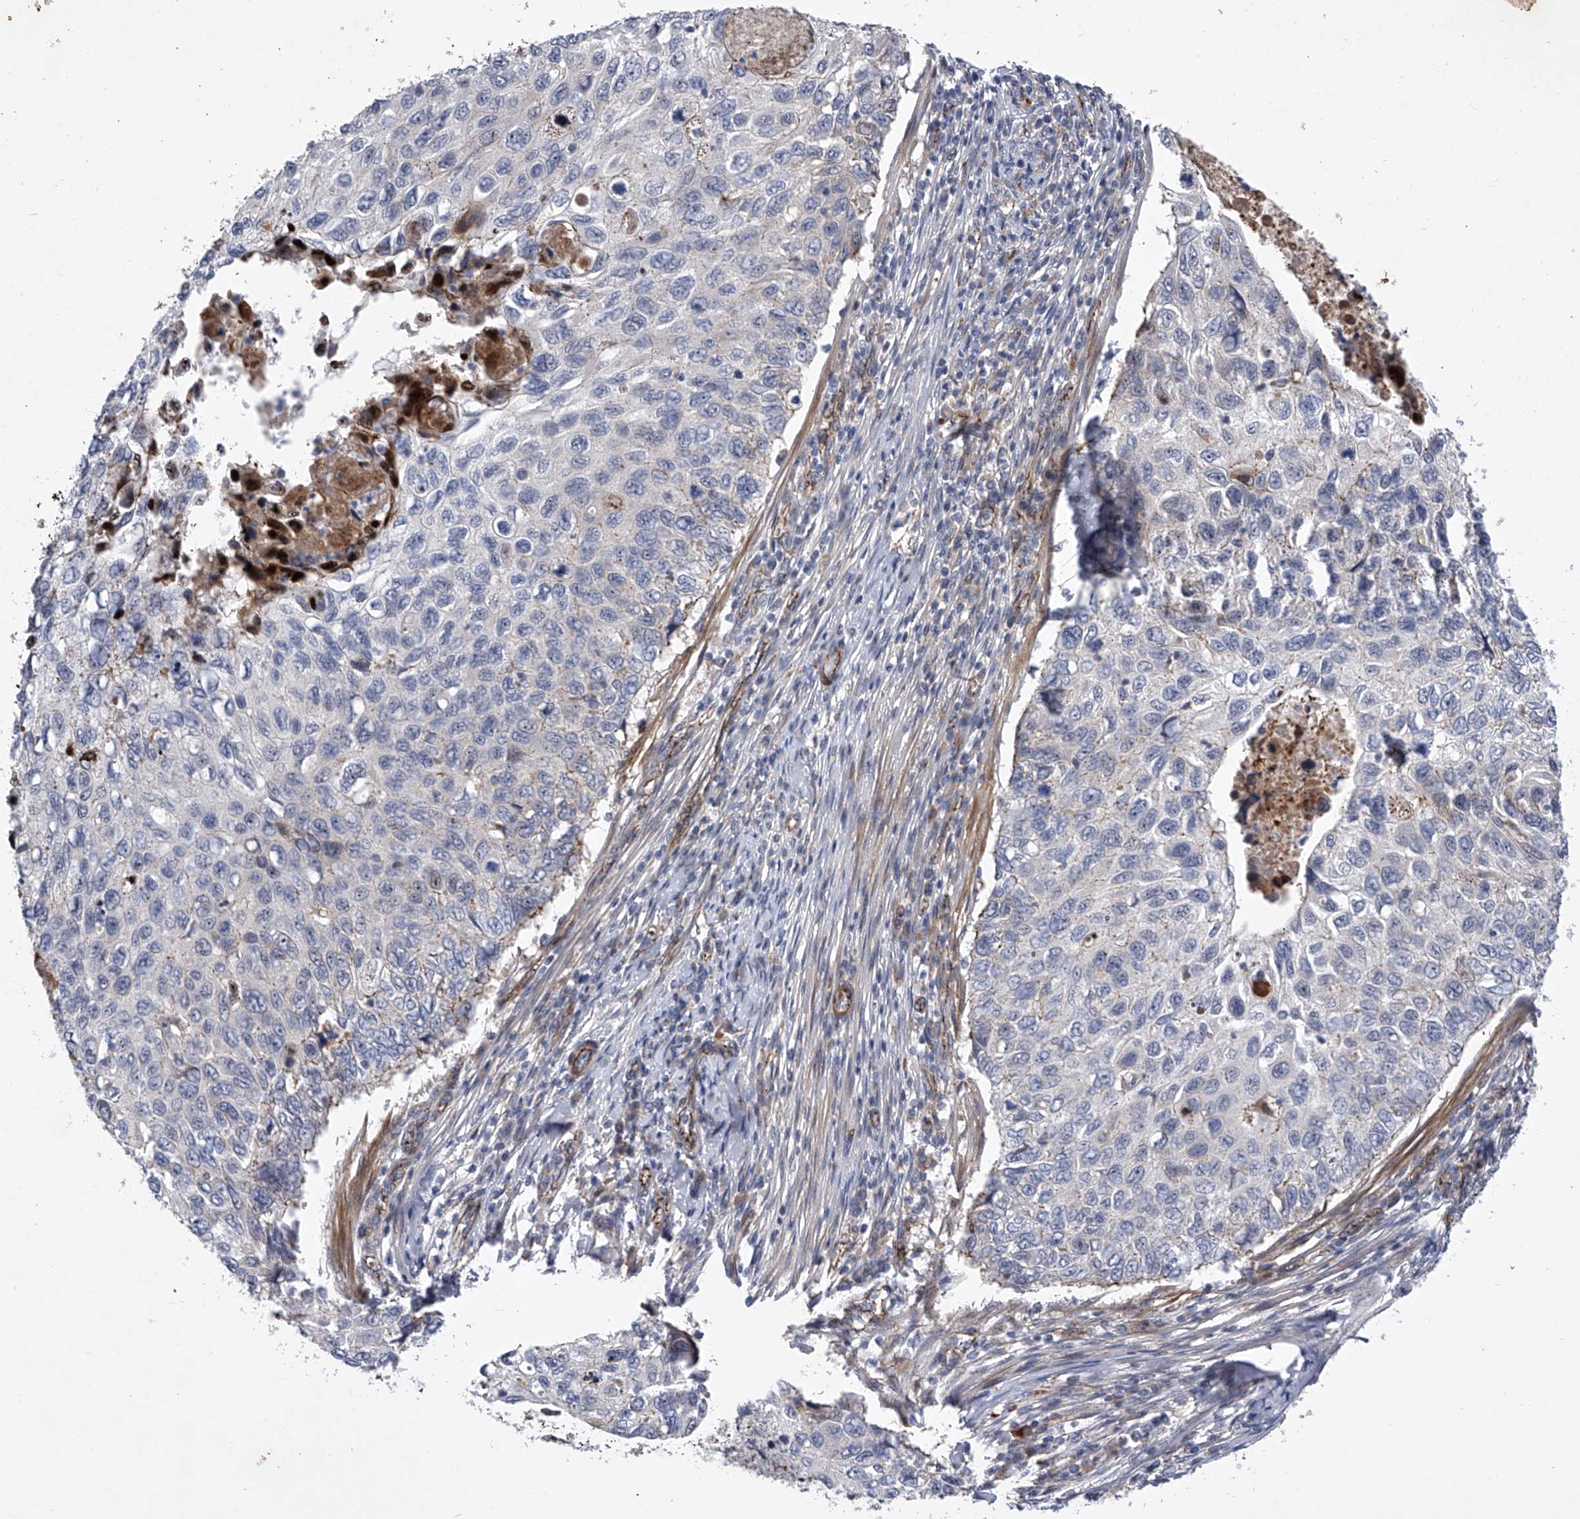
{"staining": {"intensity": "negative", "quantity": "none", "location": "none"}, "tissue": "cervical cancer", "cell_type": "Tumor cells", "image_type": "cancer", "snomed": [{"axis": "morphology", "description": "Squamous cell carcinoma, NOS"}, {"axis": "topography", "description": "Cervix"}], "caption": "The image demonstrates no significant expression in tumor cells of squamous cell carcinoma (cervical).", "gene": "MINDY4", "patient": {"sex": "female", "age": 70}}